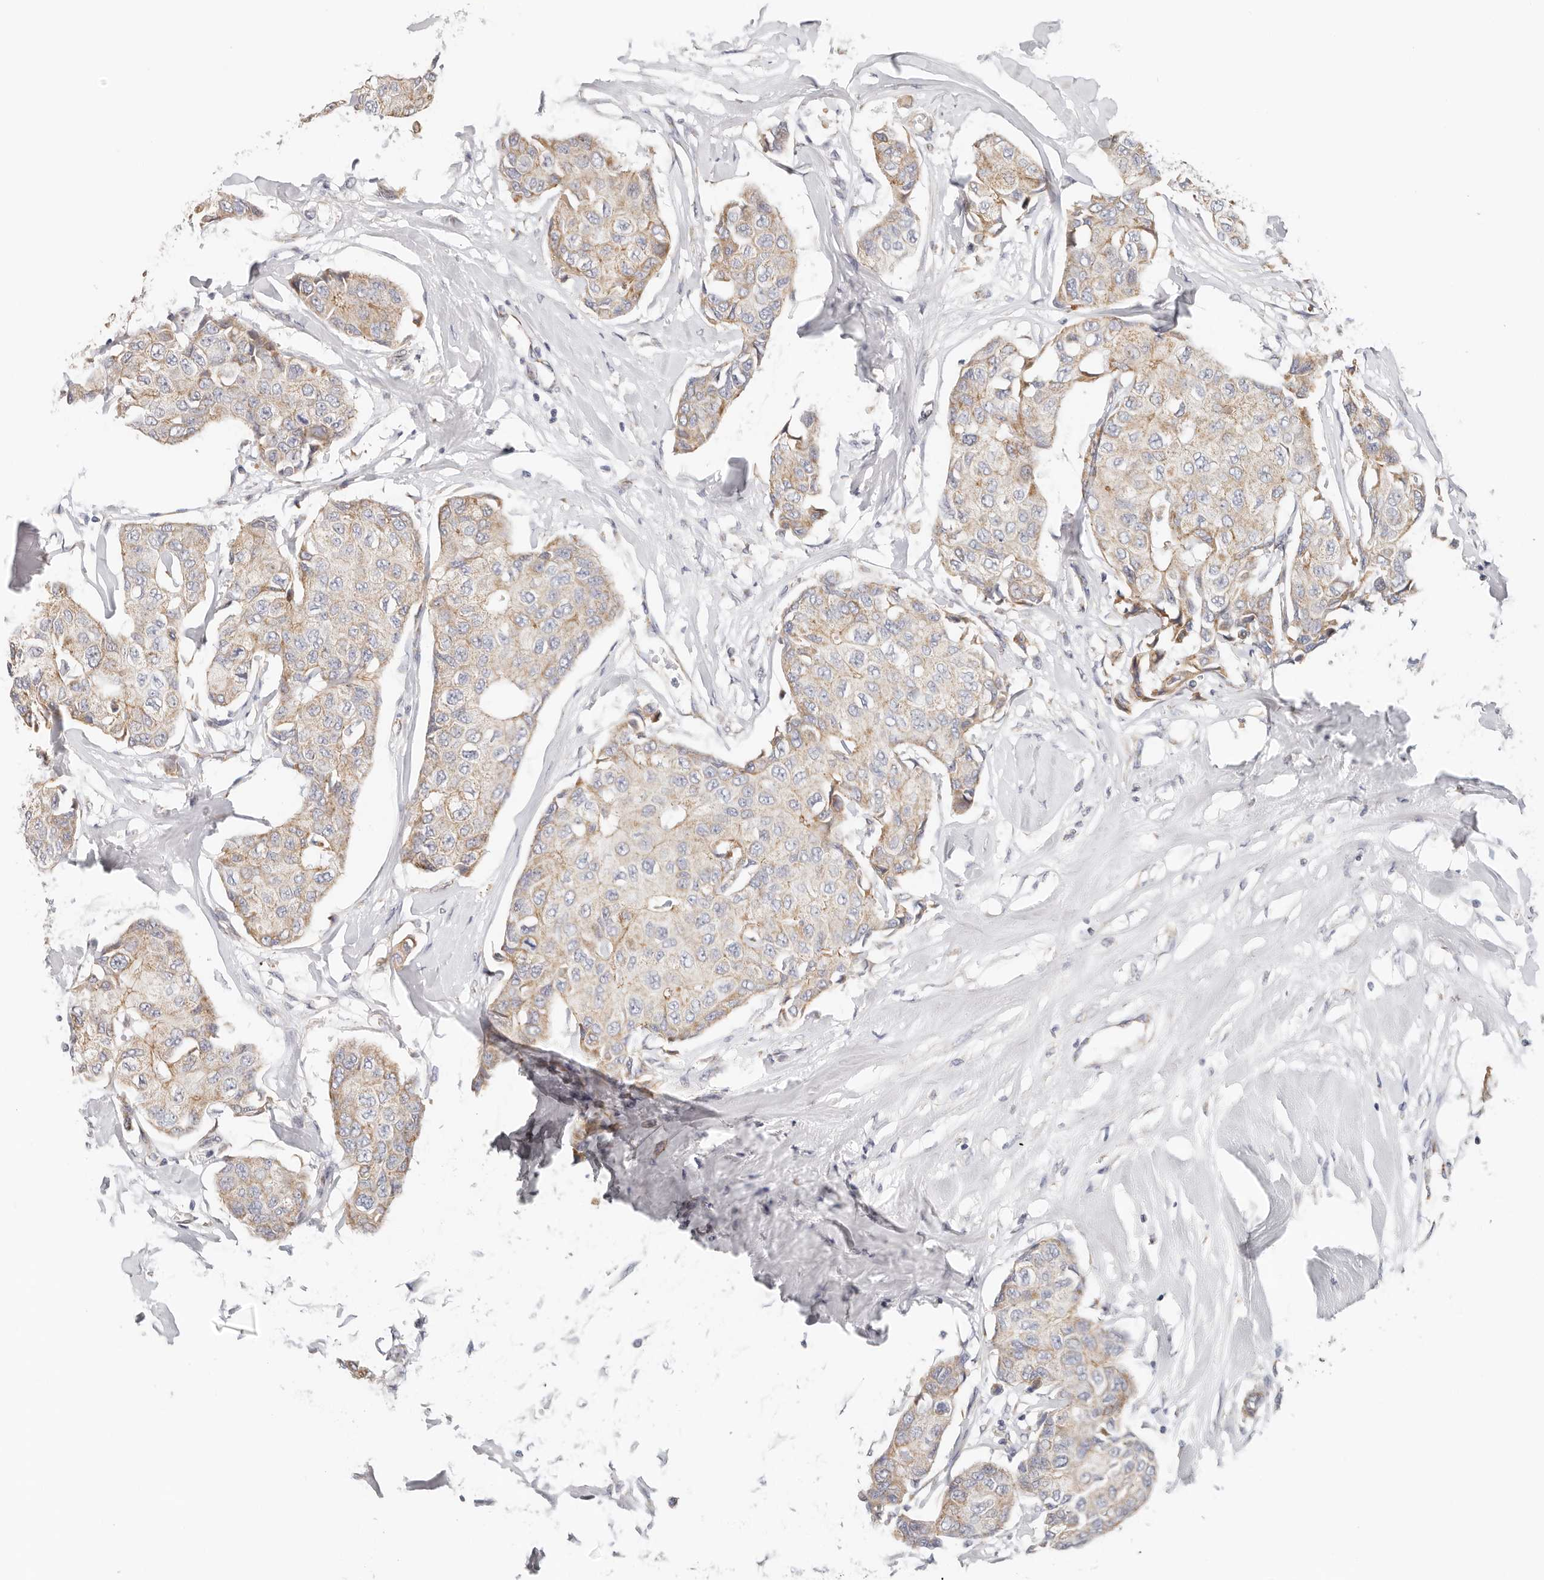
{"staining": {"intensity": "weak", "quantity": ">75%", "location": "cytoplasmic/membranous"}, "tissue": "breast cancer", "cell_type": "Tumor cells", "image_type": "cancer", "snomed": [{"axis": "morphology", "description": "Duct carcinoma"}, {"axis": "topography", "description": "Breast"}], "caption": "Breast cancer tissue shows weak cytoplasmic/membranous positivity in about >75% of tumor cells", "gene": "AFDN", "patient": {"sex": "female", "age": 80}}